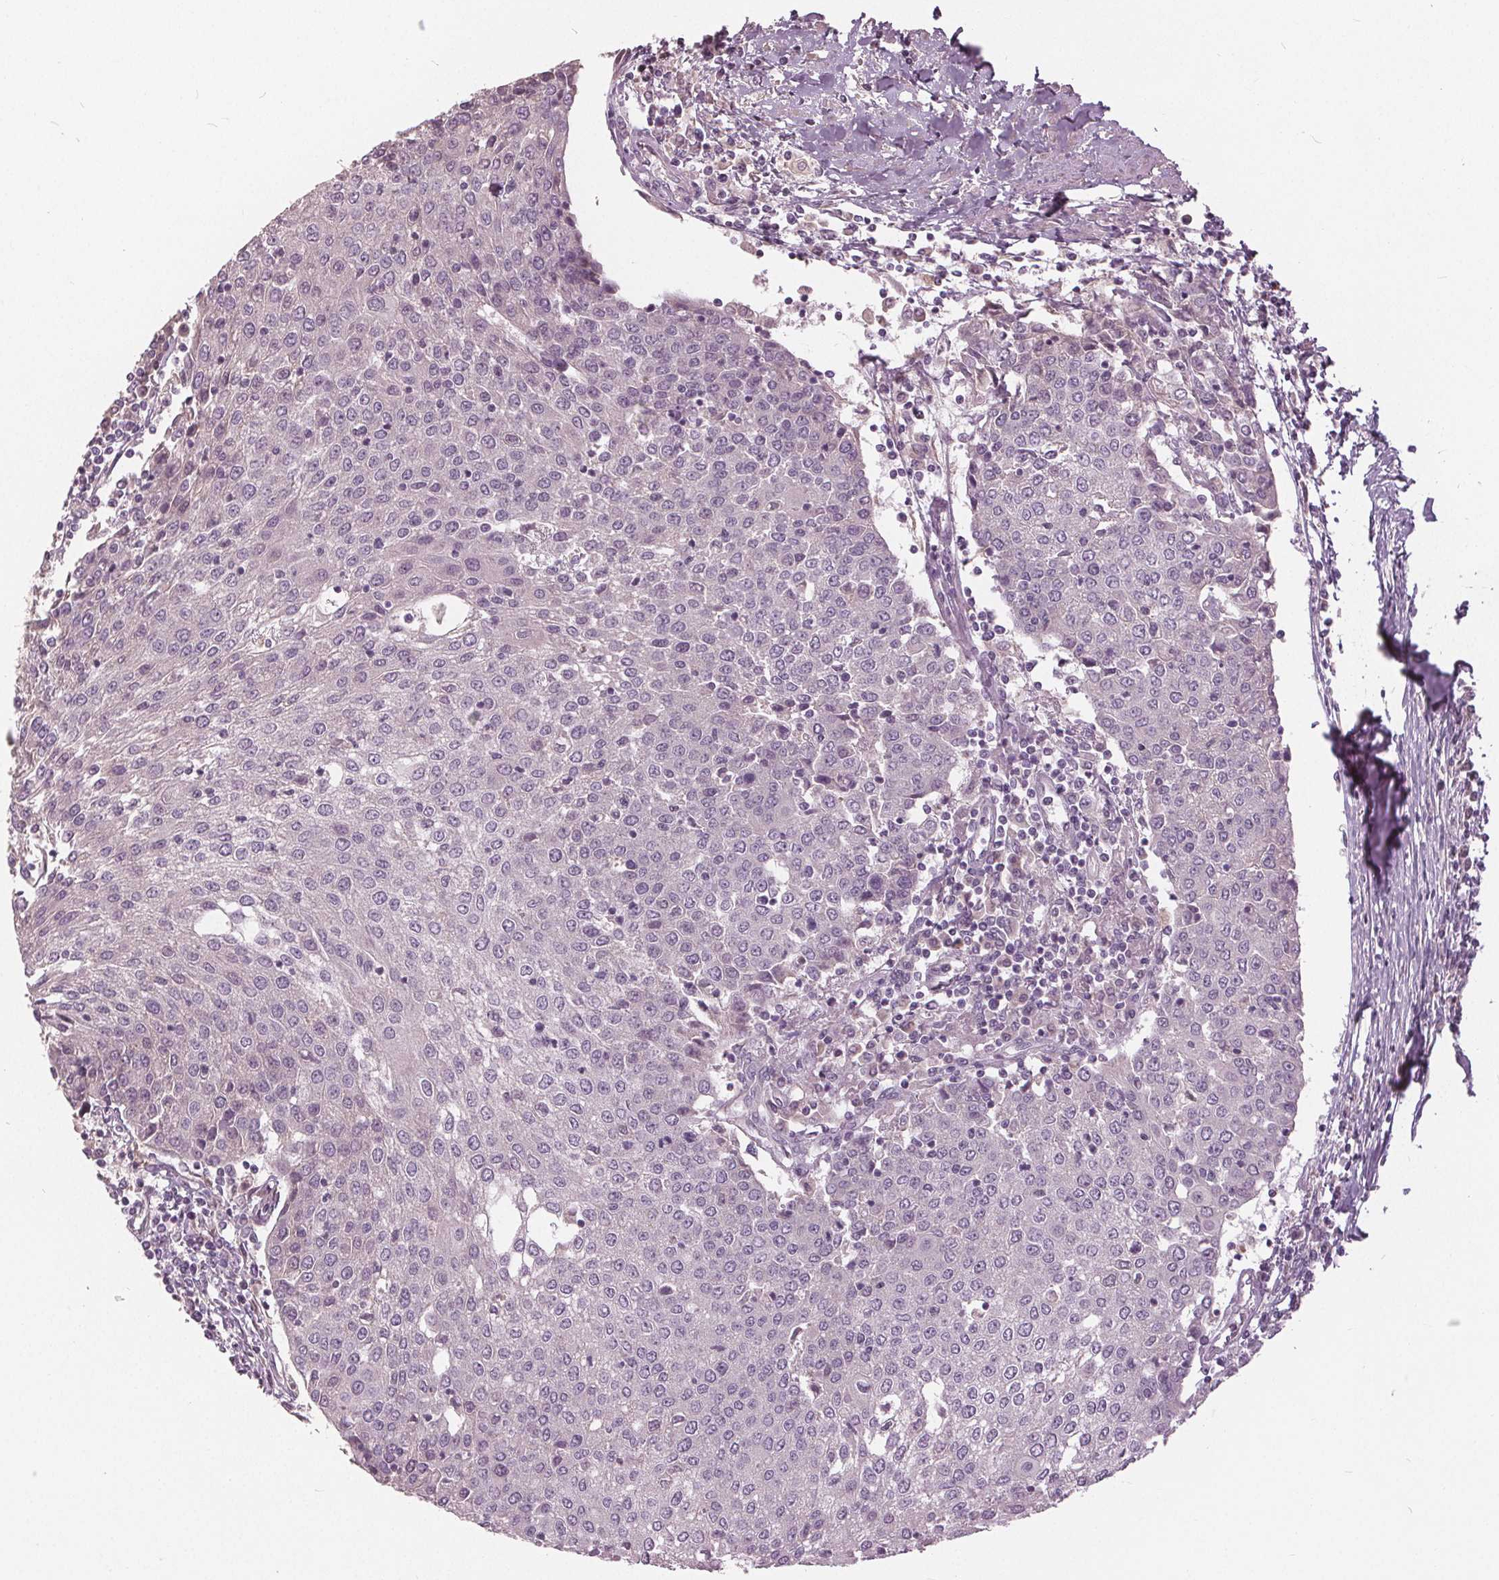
{"staining": {"intensity": "negative", "quantity": "none", "location": "none"}, "tissue": "urothelial cancer", "cell_type": "Tumor cells", "image_type": "cancer", "snomed": [{"axis": "morphology", "description": "Urothelial carcinoma, High grade"}, {"axis": "topography", "description": "Urinary bladder"}], "caption": "An image of human urothelial cancer is negative for staining in tumor cells.", "gene": "KLK13", "patient": {"sex": "female", "age": 85}}